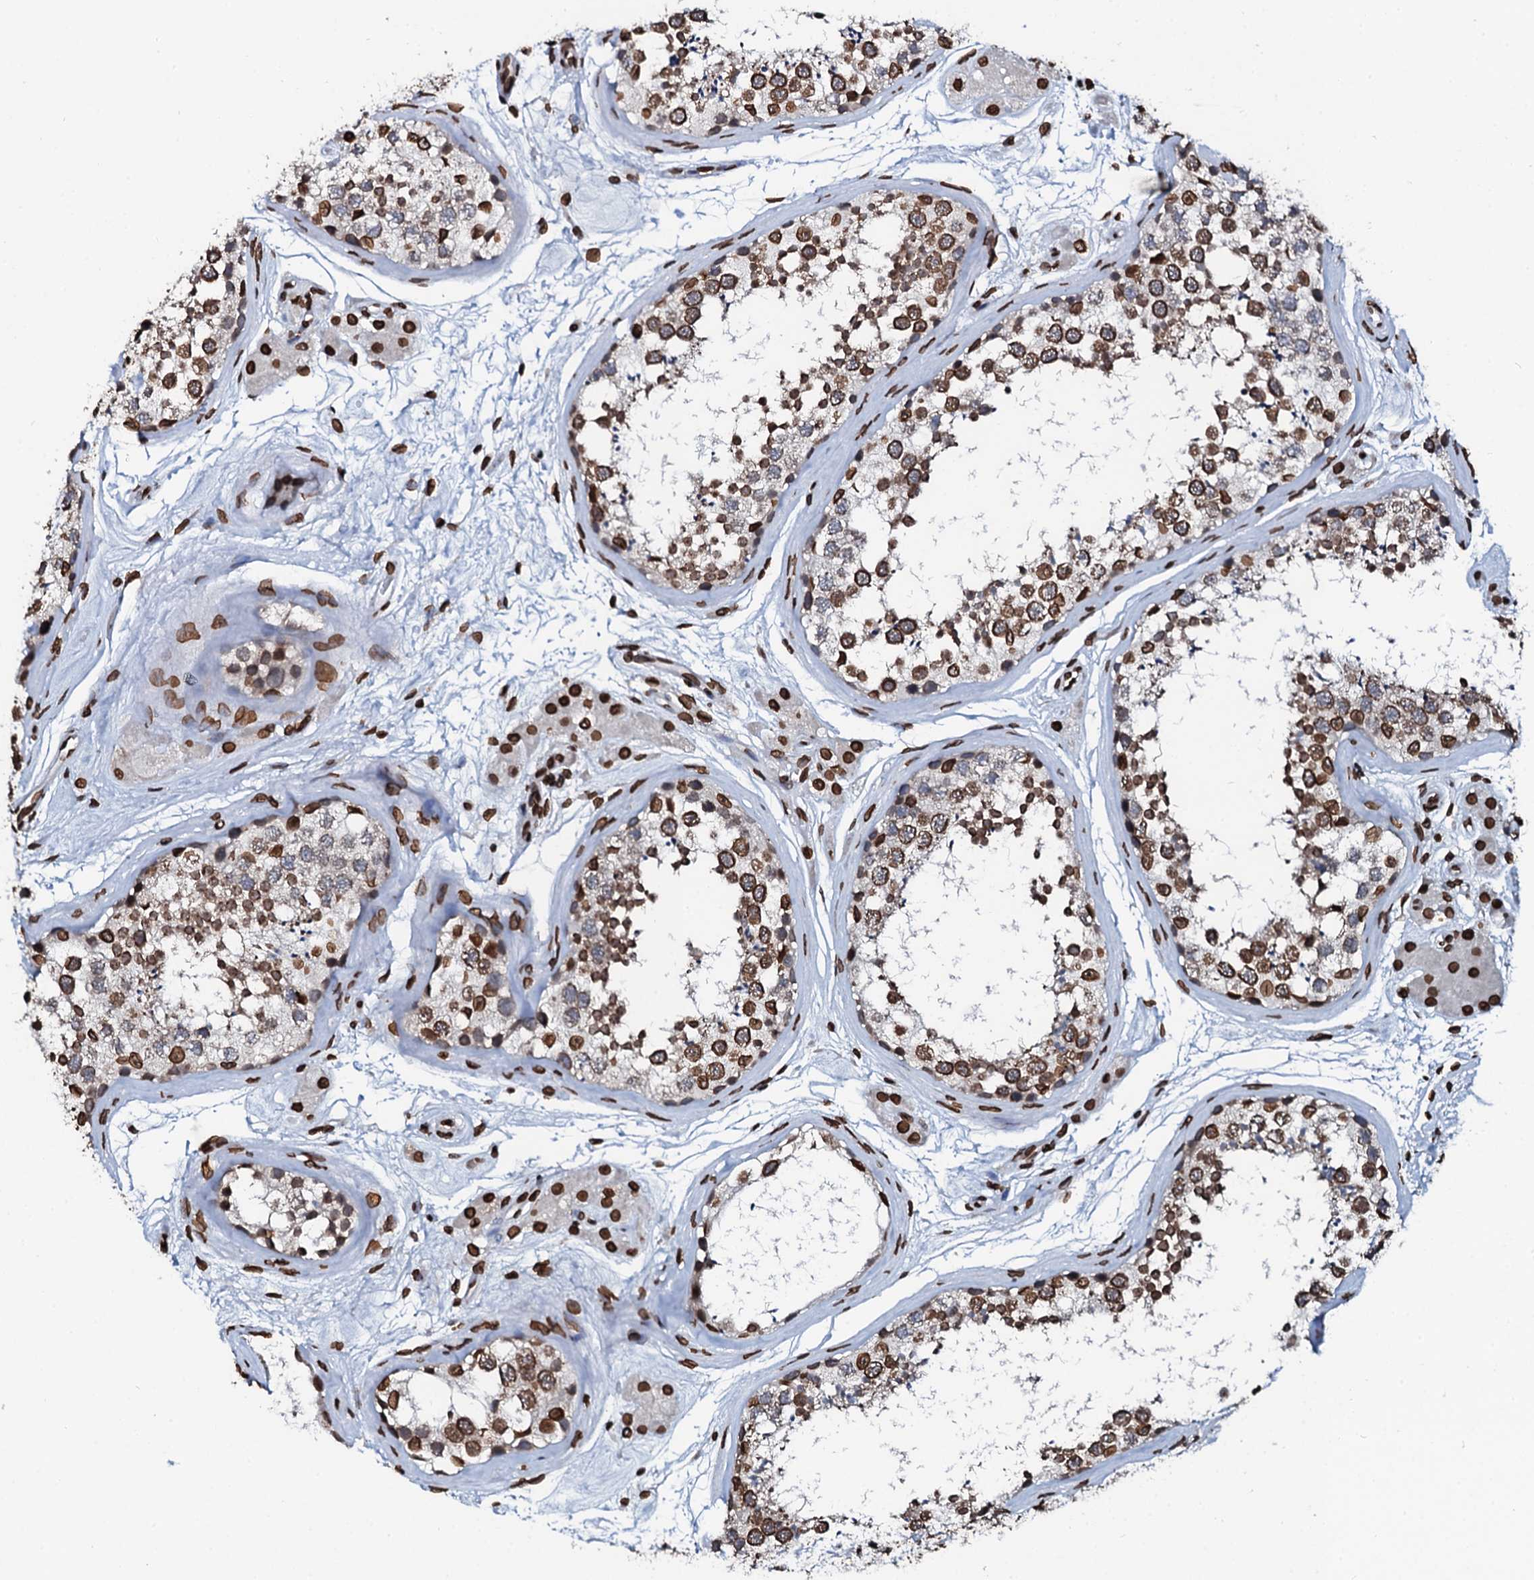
{"staining": {"intensity": "strong", "quantity": ">75%", "location": "cytoplasmic/membranous,nuclear"}, "tissue": "testis", "cell_type": "Cells in seminiferous ducts", "image_type": "normal", "snomed": [{"axis": "morphology", "description": "Normal tissue, NOS"}, {"axis": "topography", "description": "Testis"}], "caption": "Strong cytoplasmic/membranous,nuclear protein positivity is identified in about >75% of cells in seminiferous ducts in testis.", "gene": "KATNAL2", "patient": {"sex": "male", "age": 56}}